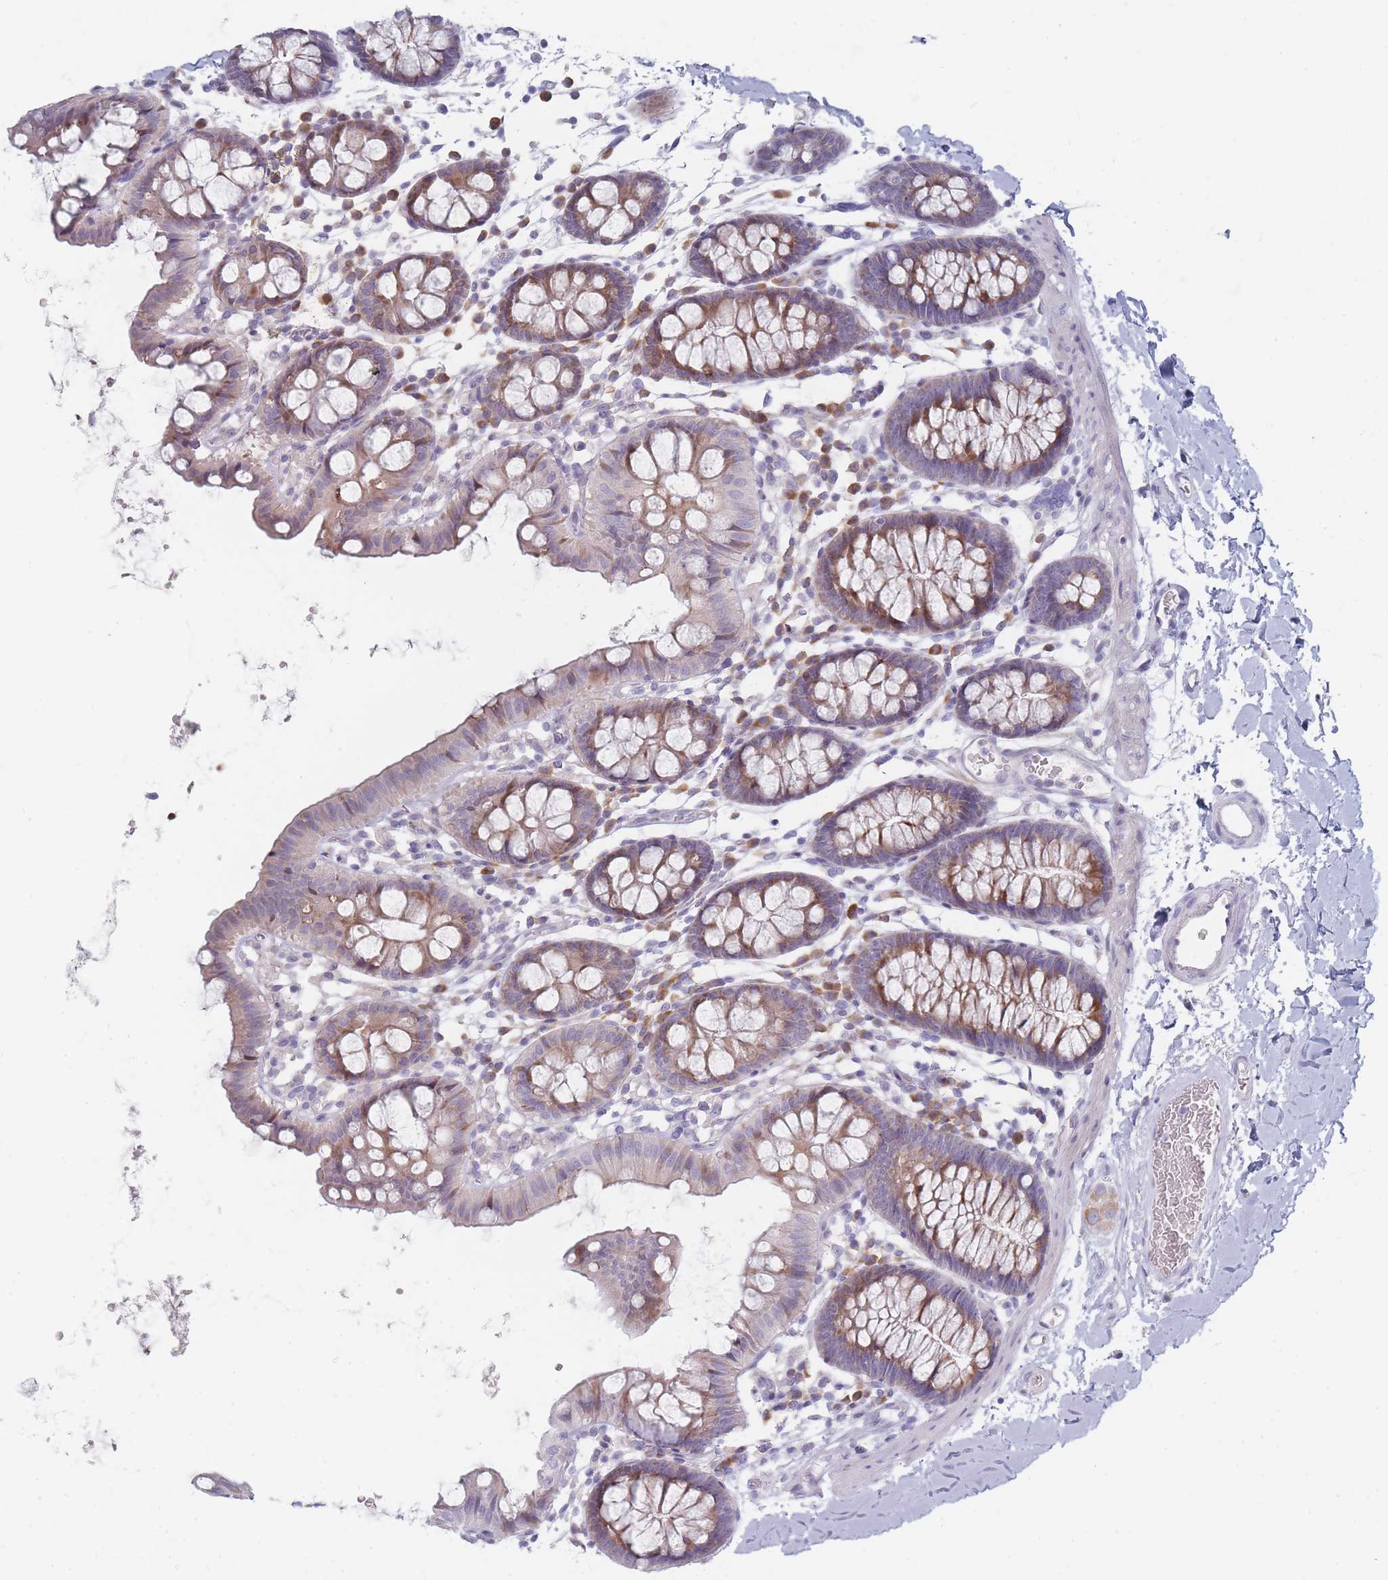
{"staining": {"intensity": "negative", "quantity": "none", "location": "none"}, "tissue": "colon", "cell_type": "Endothelial cells", "image_type": "normal", "snomed": [{"axis": "morphology", "description": "Normal tissue, NOS"}, {"axis": "topography", "description": "Colon"}], "caption": "A high-resolution photomicrograph shows immunohistochemistry (IHC) staining of unremarkable colon, which reveals no significant positivity in endothelial cells.", "gene": "SPATS1", "patient": {"sex": "male", "age": 75}}